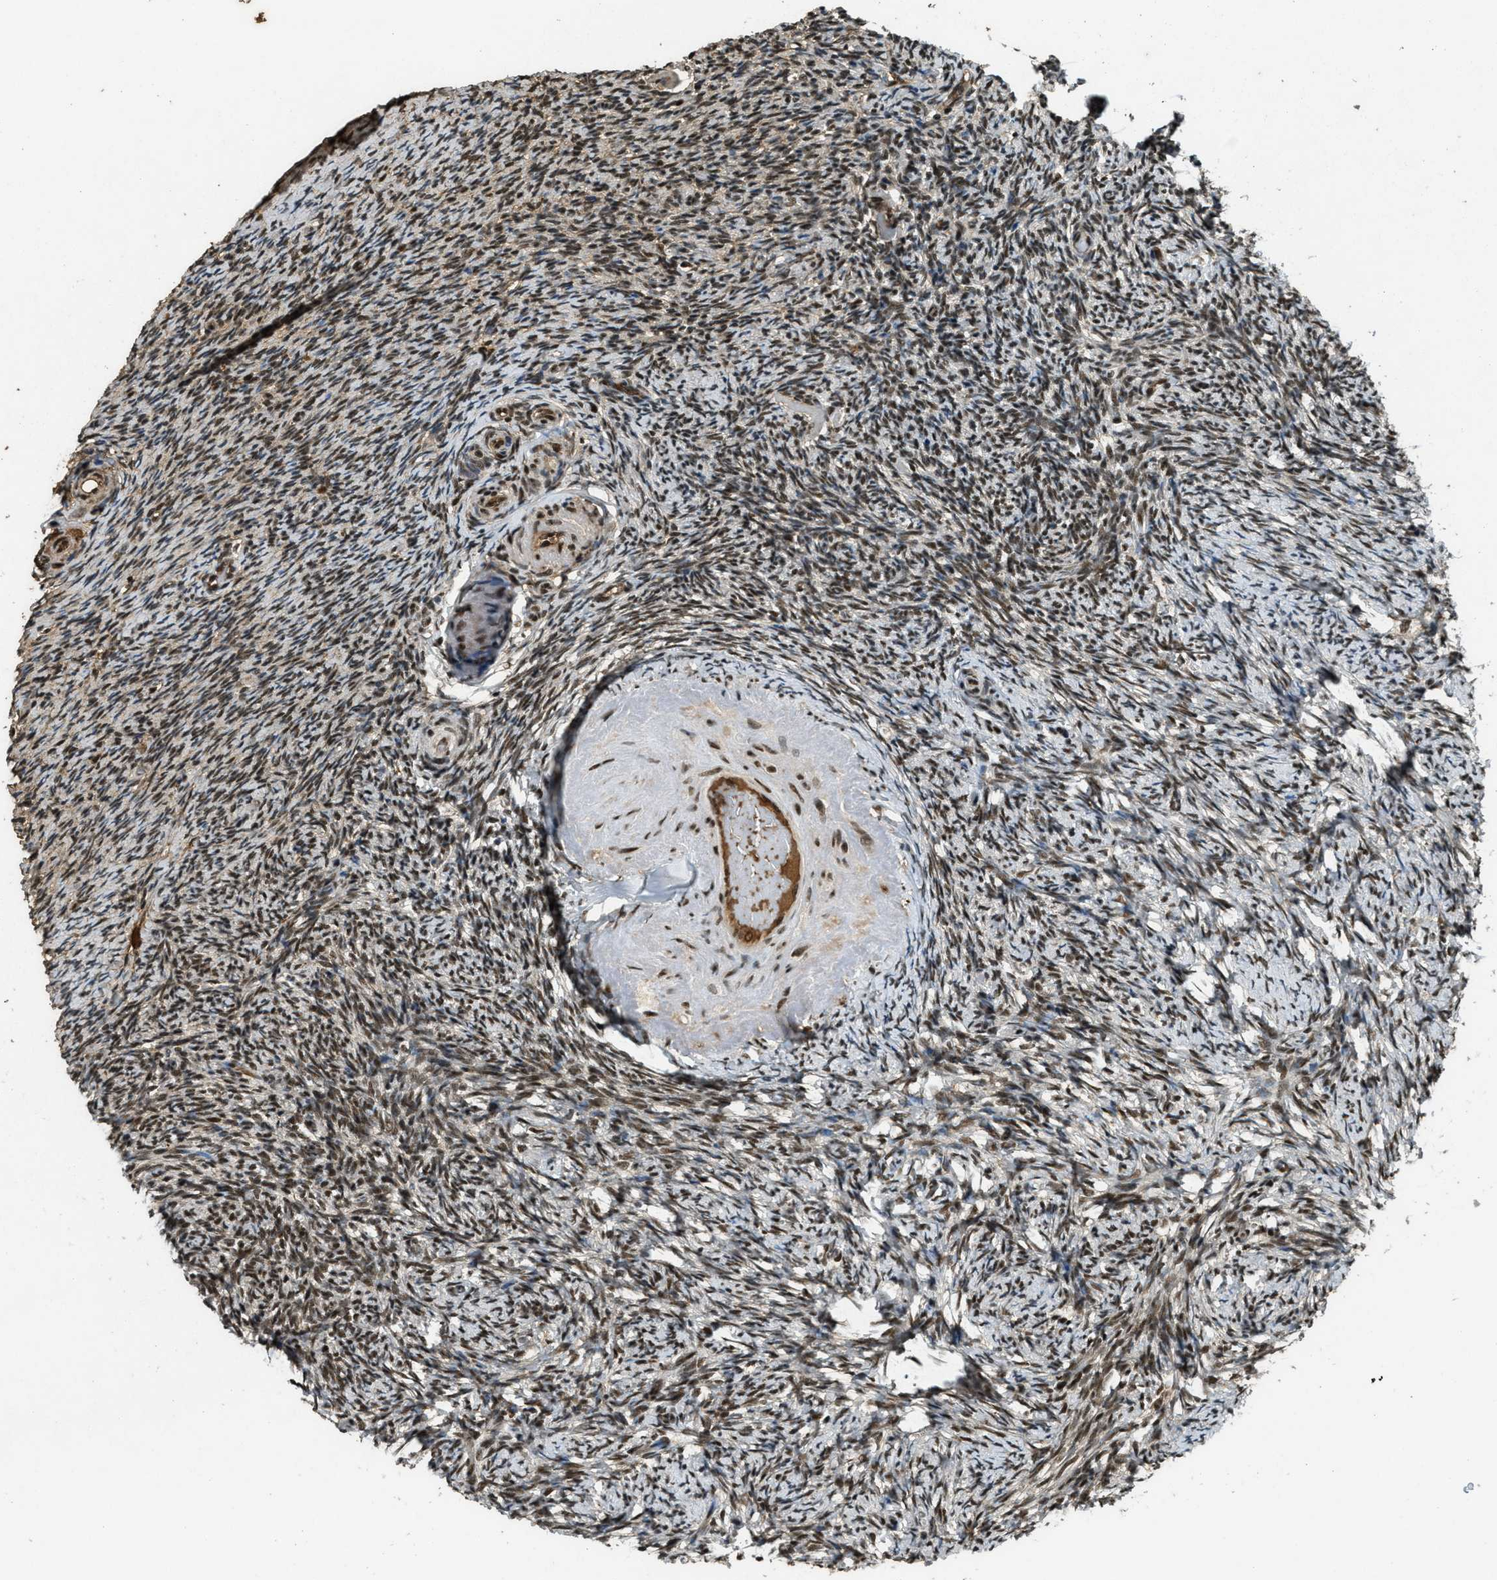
{"staining": {"intensity": "moderate", "quantity": ">75%", "location": "nuclear"}, "tissue": "ovary", "cell_type": "Ovarian stroma cells", "image_type": "normal", "snomed": [{"axis": "morphology", "description": "Normal tissue, NOS"}, {"axis": "topography", "description": "Ovary"}], "caption": "Unremarkable ovary displays moderate nuclear expression in approximately >75% of ovarian stroma cells, visualized by immunohistochemistry.", "gene": "ZNF148", "patient": {"sex": "female", "age": 60}}